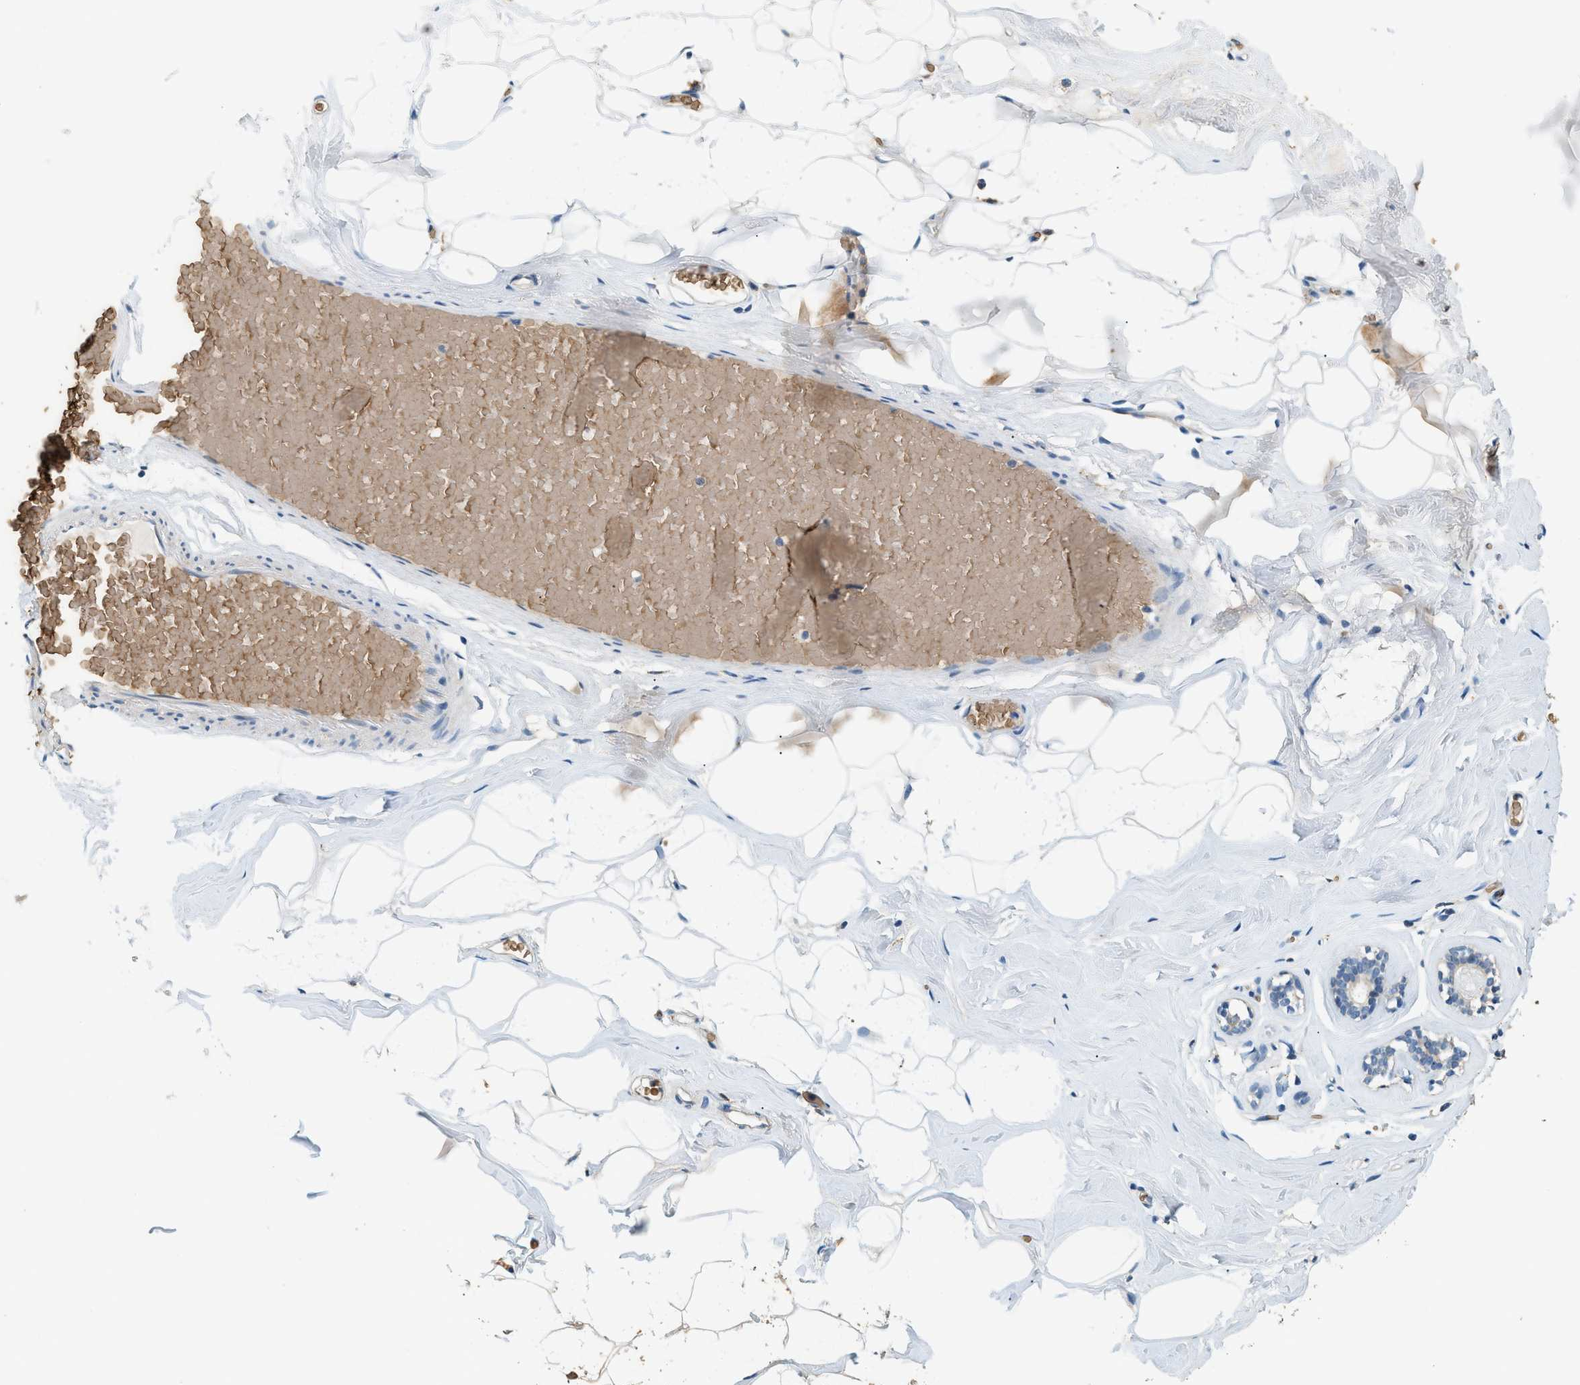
{"staining": {"intensity": "negative", "quantity": "none", "location": "none"}, "tissue": "breast", "cell_type": "Adipocytes", "image_type": "normal", "snomed": [{"axis": "morphology", "description": "Normal tissue, NOS"}, {"axis": "topography", "description": "Breast"}], "caption": "Breast stained for a protein using IHC reveals no expression adipocytes.", "gene": "CYTH2", "patient": {"sex": "female", "age": 75}}